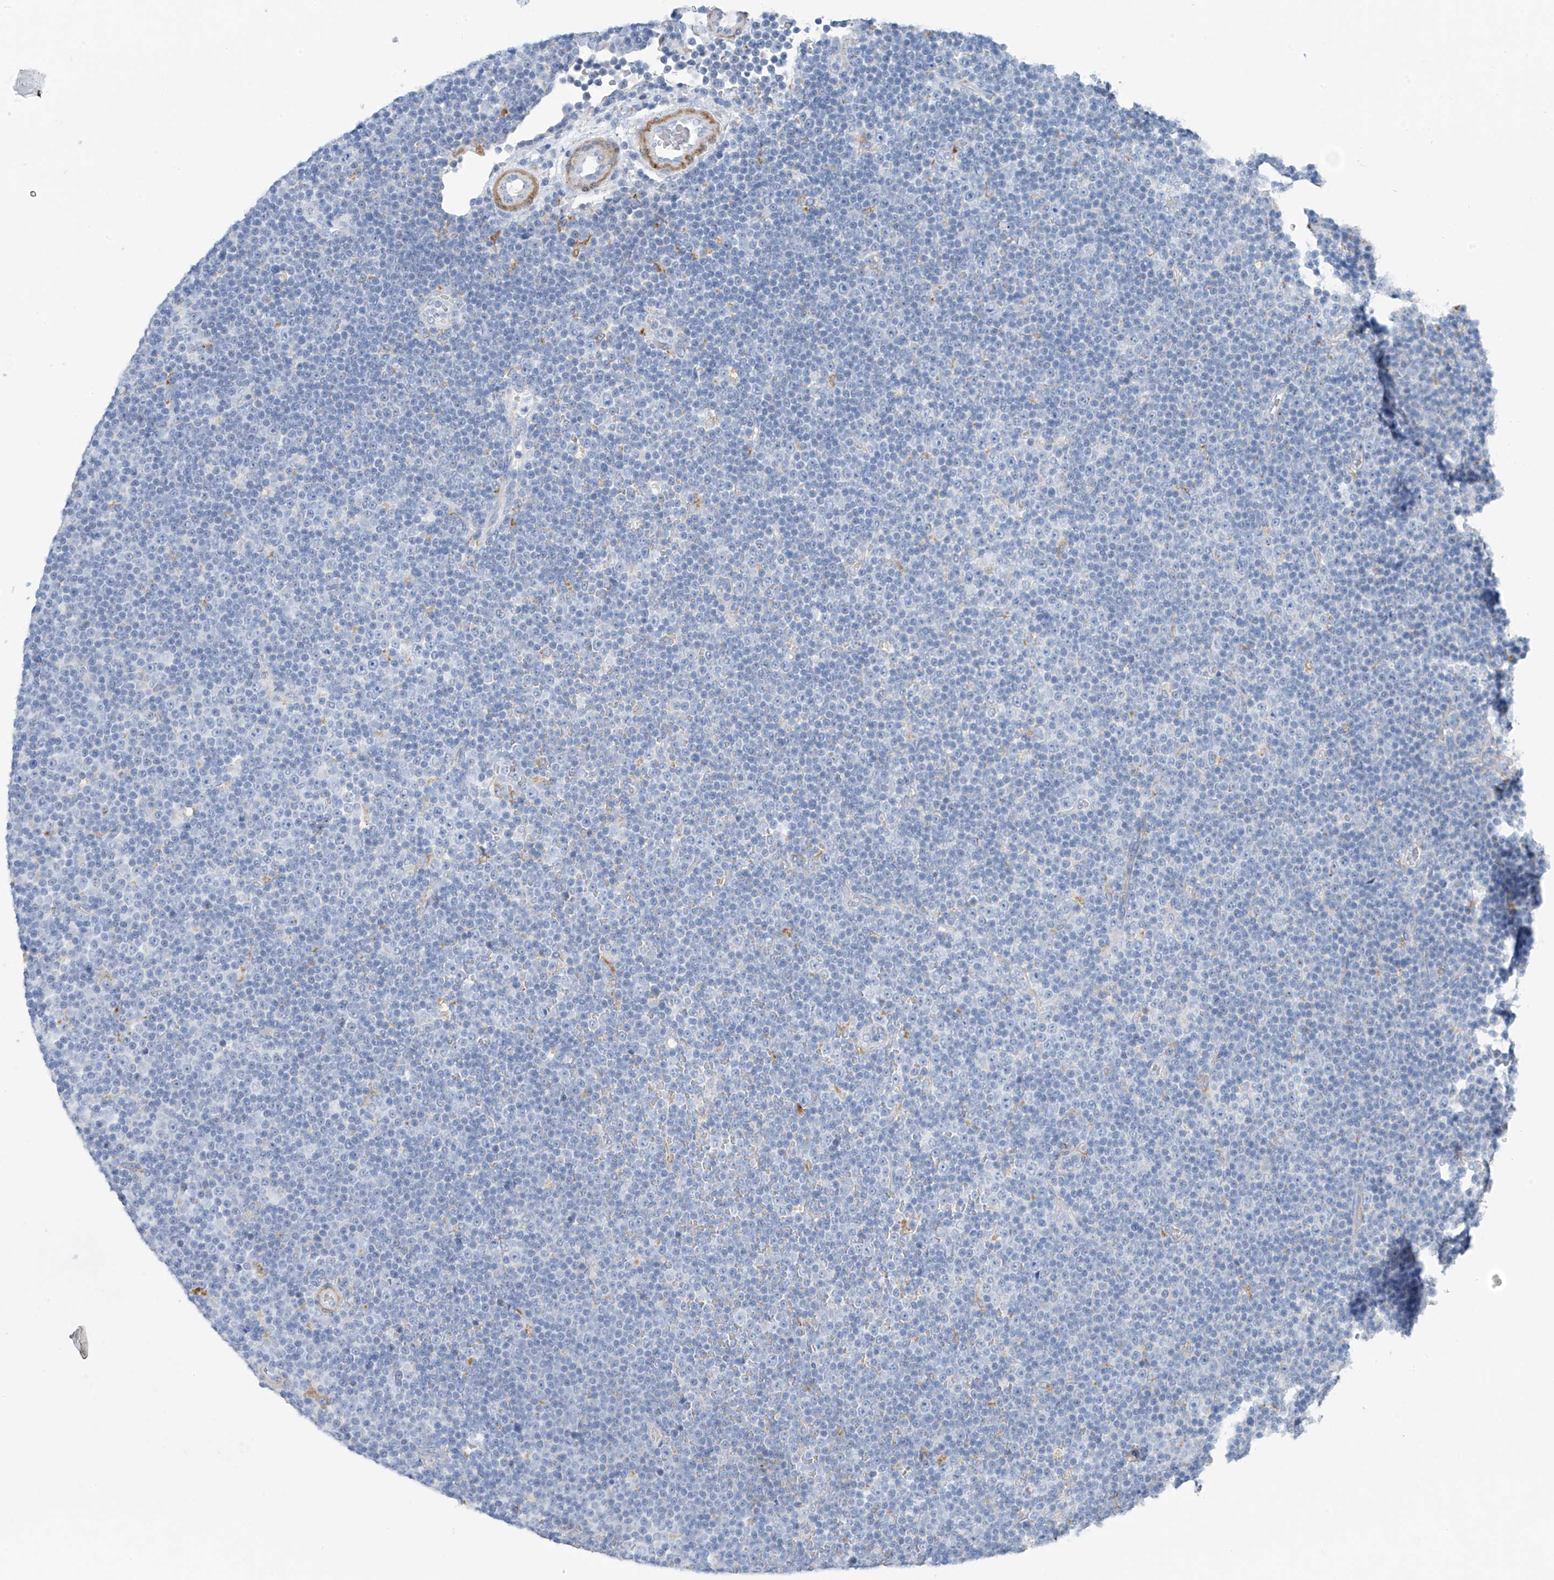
{"staining": {"intensity": "negative", "quantity": "none", "location": "none"}, "tissue": "lymphoma", "cell_type": "Tumor cells", "image_type": "cancer", "snomed": [{"axis": "morphology", "description": "Malignant lymphoma, non-Hodgkin's type, Low grade"}, {"axis": "topography", "description": "Lymph node"}], "caption": "Tumor cells show no significant expression in malignant lymphoma, non-Hodgkin's type (low-grade). Nuclei are stained in blue.", "gene": "GLMP", "patient": {"sex": "female", "age": 67}}